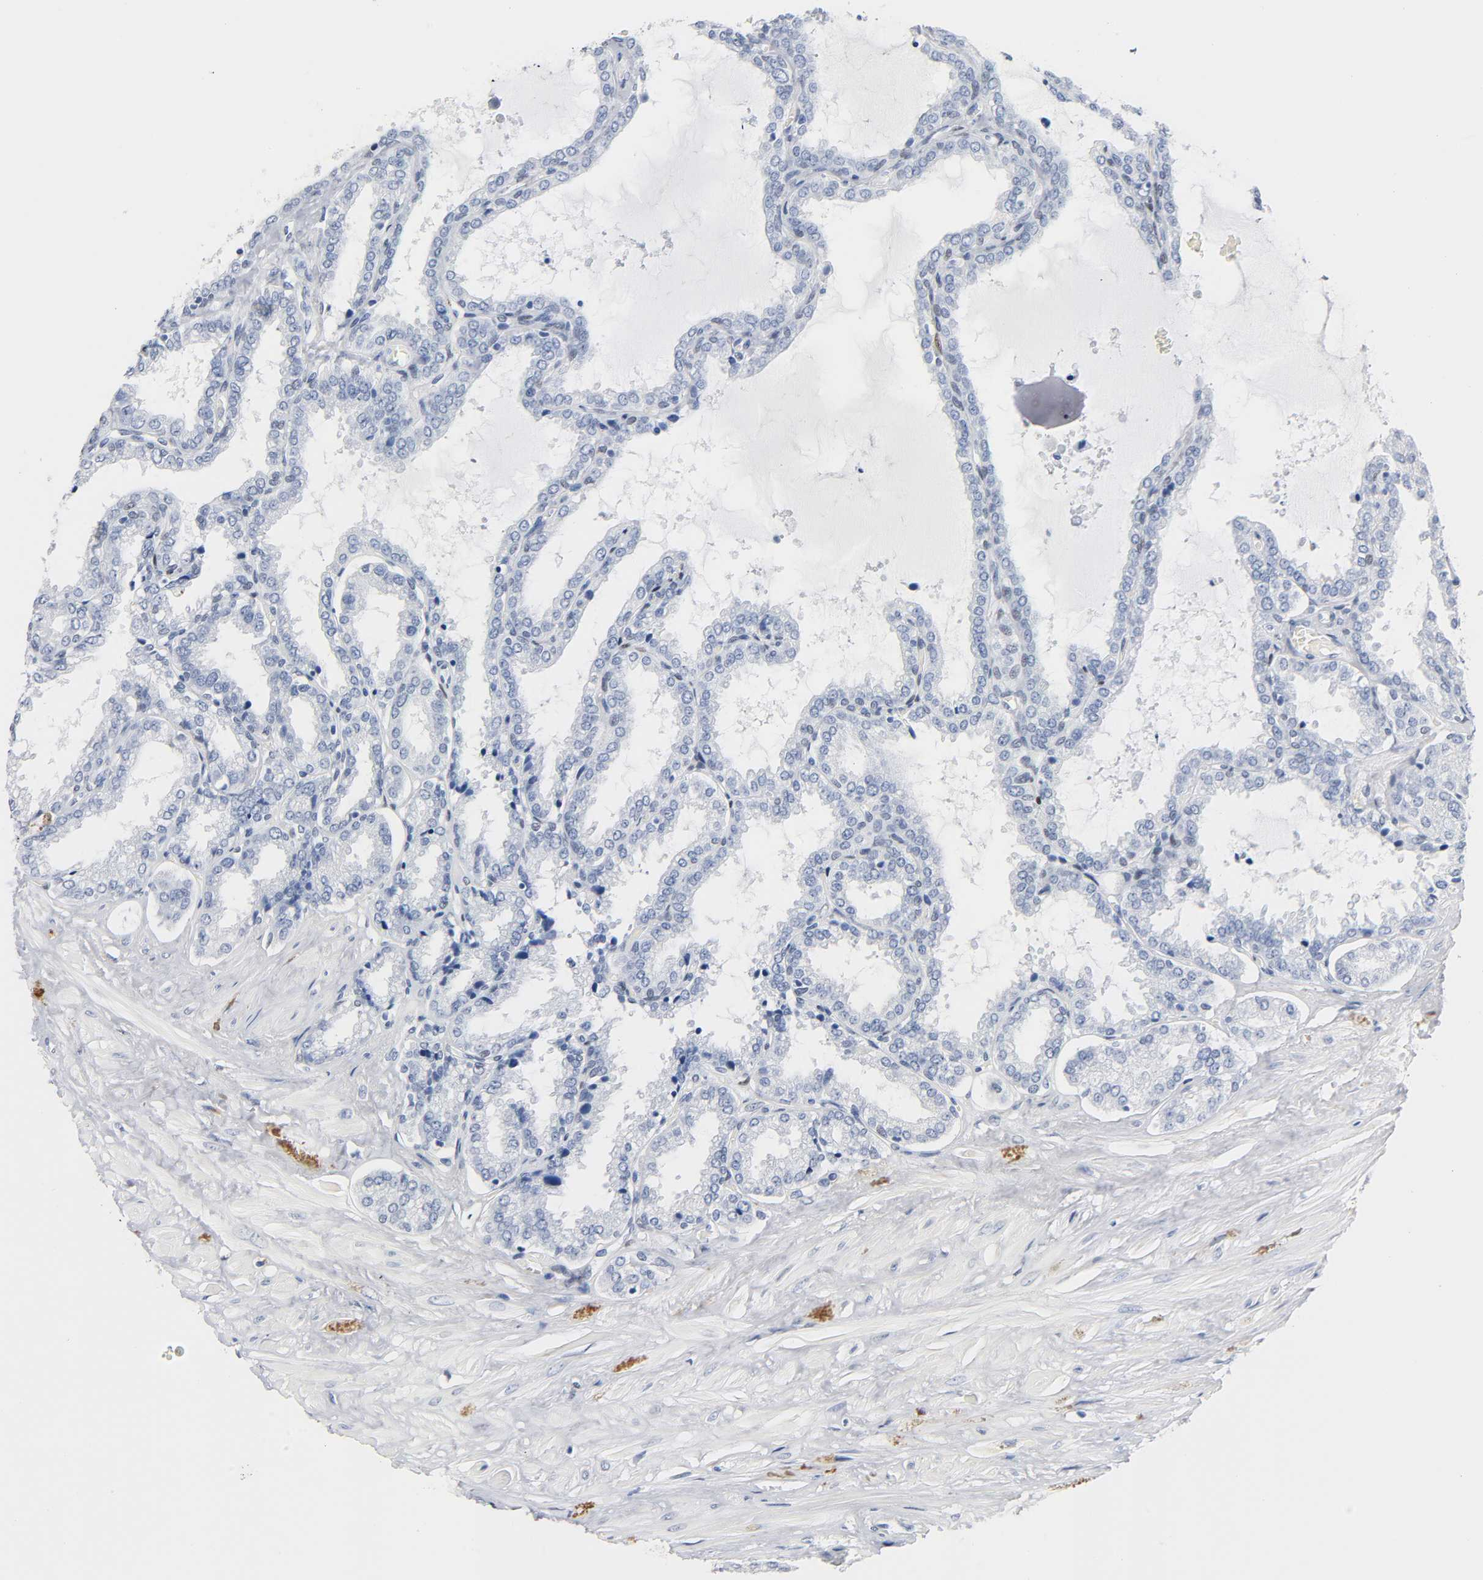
{"staining": {"intensity": "negative", "quantity": "none", "location": "none"}, "tissue": "seminal vesicle", "cell_type": "Glandular cells", "image_type": "normal", "snomed": [{"axis": "morphology", "description": "Normal tissue, NOS"}, {"axis": "topography", "description": "Seminal veicle"}], "caption": "Histopathology image shows no protein expression in glandular cells of normal seminal vesicle.", "gene": "NAB2", "patient": {"sex": "male", "age": 46}}